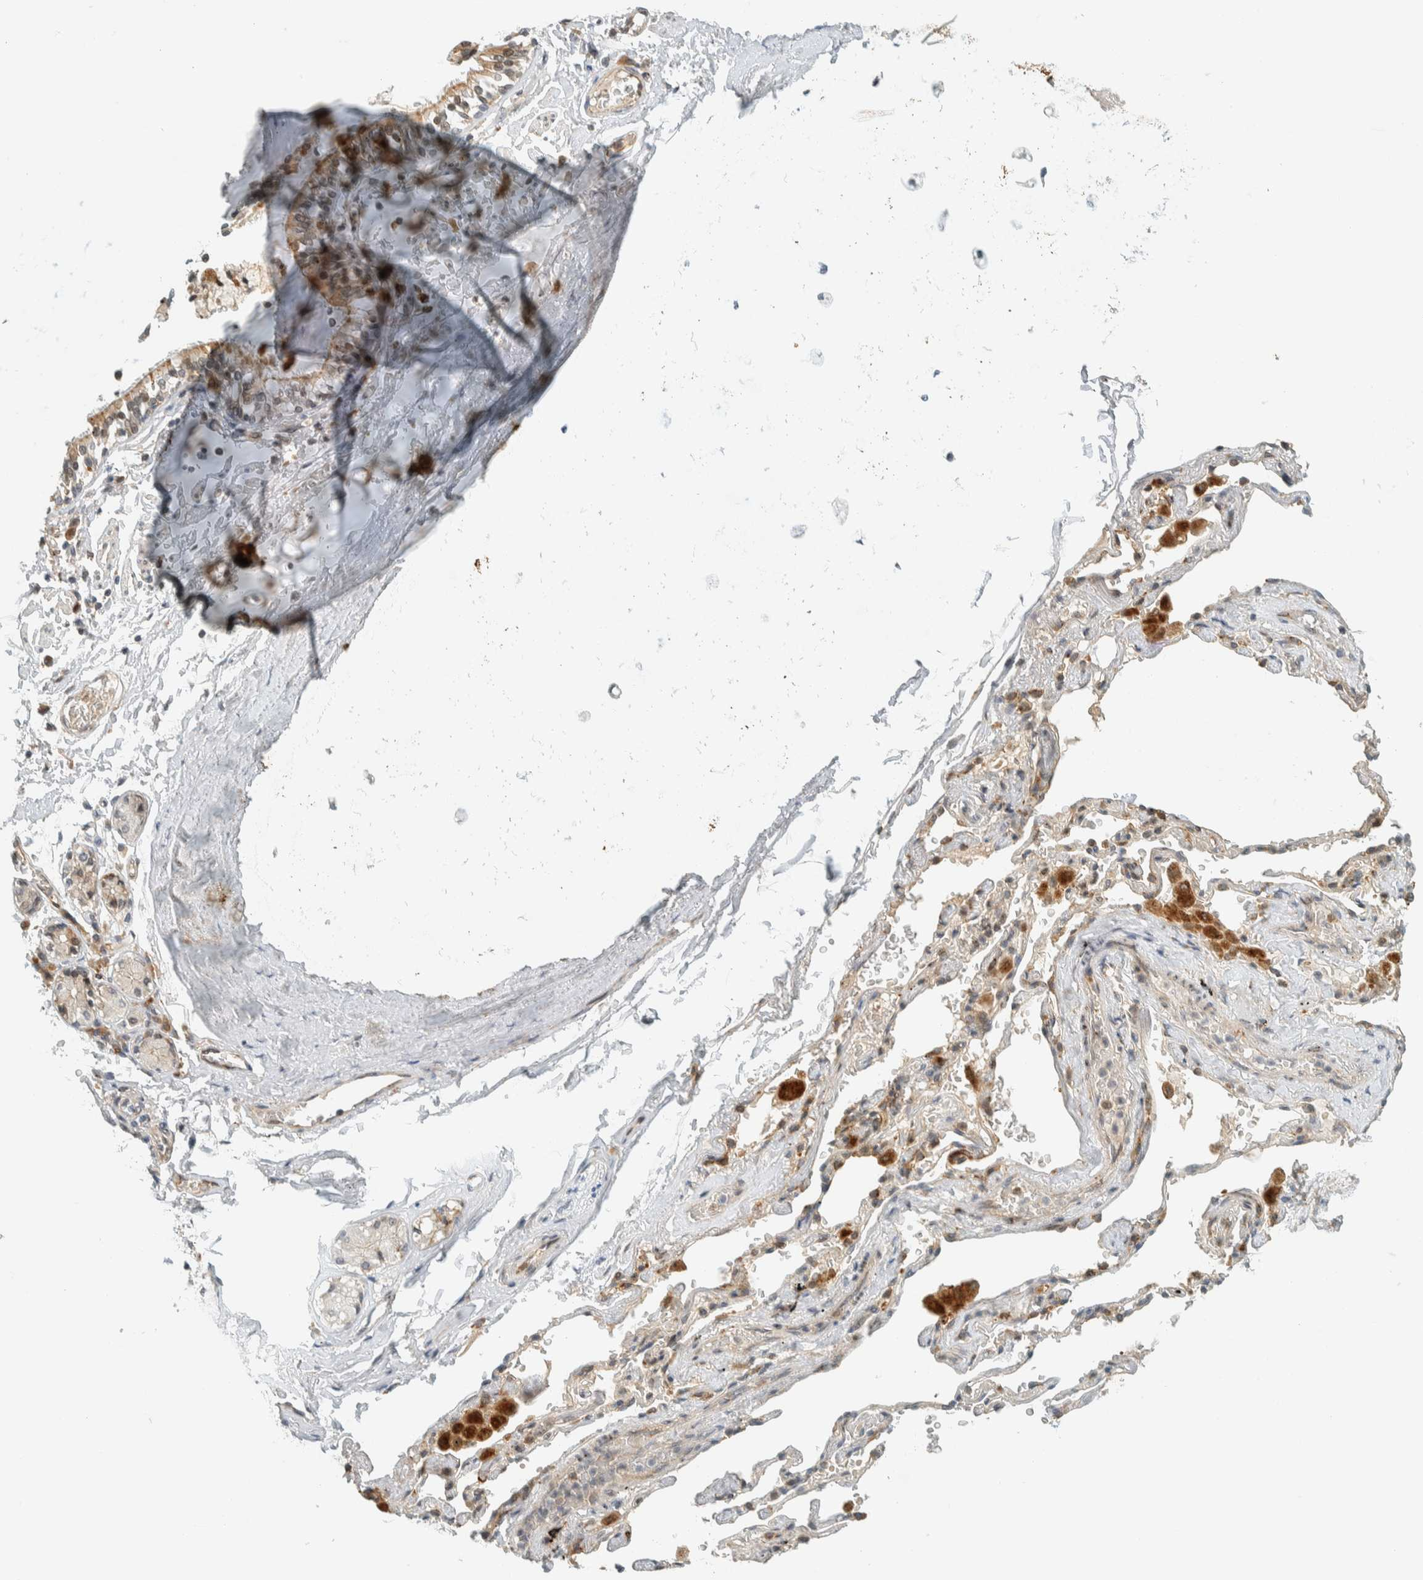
{"staining": {"intensity": "negative", "quantity": "none", "location": "none"}, "tissue": "adipose tissue", "cell_type": "Adipocytes", "image_type": "normal", "snomed": [{"axis": "morphology", "description": "Normal tissue, NOS"}, {"axis": "topography", "description": "Cartilage tissue"}, {"axis": "topography", "description": "Lung"}], "caption": "DAB (3,3'-diaminobenzidine) immunohistochemical staining of unremarkable adipose tissue exhibits no significant staining in adipocytes.", "gene": "ITPRID1", "patient": {"sex": "female", "age": 77}}